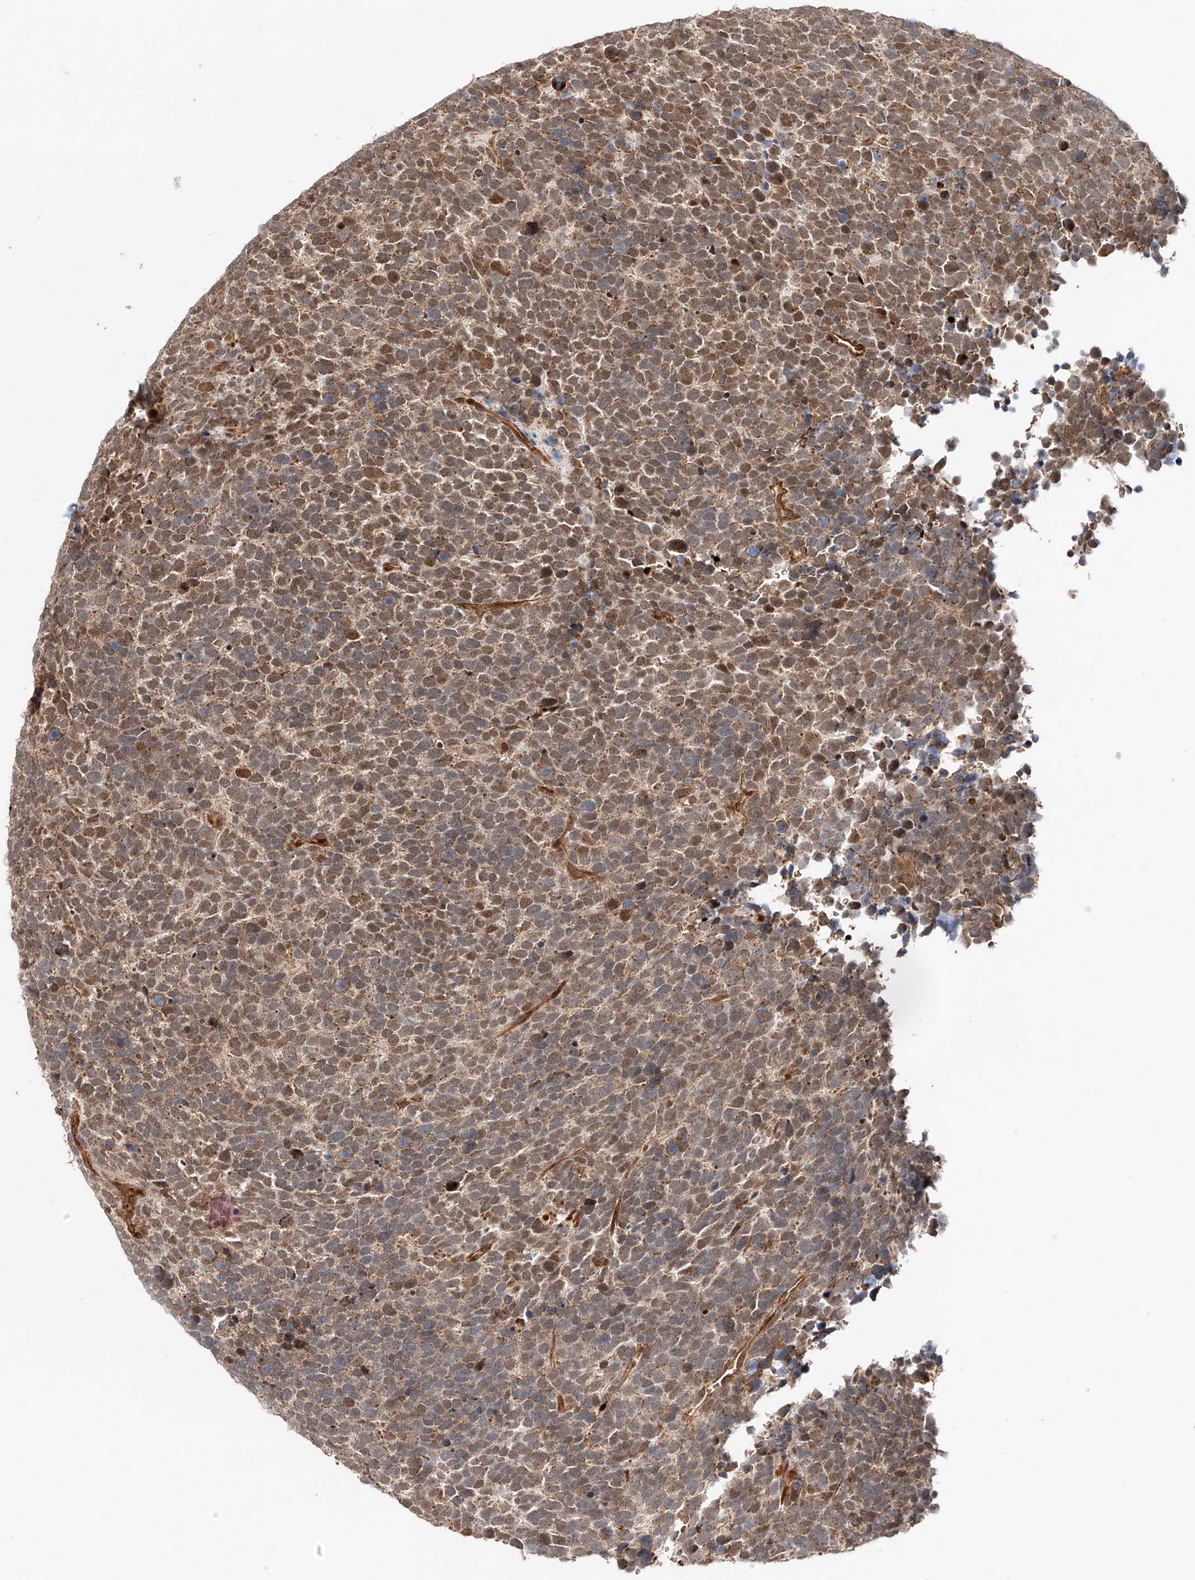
{"staining": {"intensity": "moderate", "quantity": ">75%", "location": "cytoplasmic/membranous,nuclear"}, "tissue": "urothelial cancer", "cell_type": "Tumor cells", "image_type": "cancer", "snomed": [{"axis": "morphology", "description": "Urothelial carcinoma, High grade"}, {"axis": "topography", "description": "Urinary bladder"}], "caption": "IHC (DAB (3,3'-diaminobenzidine)) staining of urothelial cancer displays moderate cytoplasmic/membranous and nuclear protein expression in about >75% of tumor cells.", "gene": "THTPA", "patient": {"sex": "female", "age": 82}}